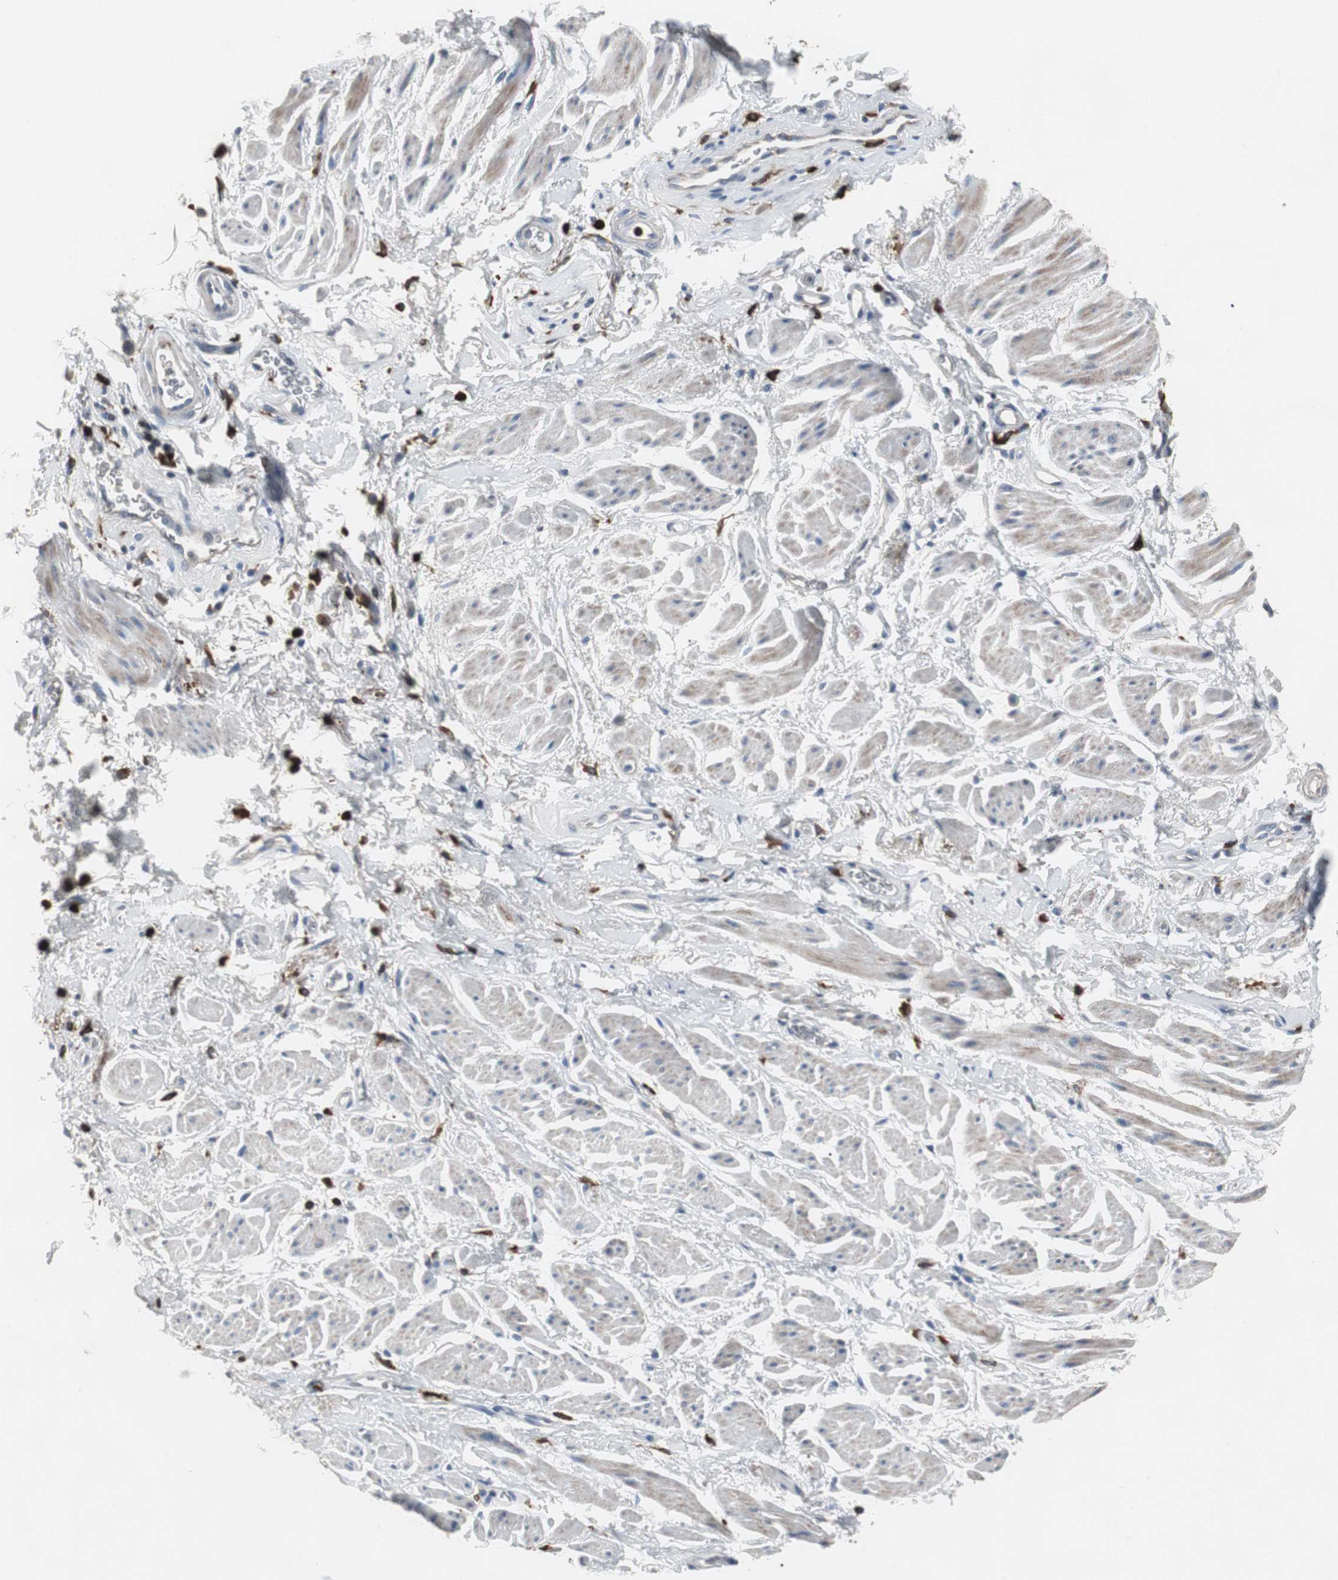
{"staining": {"intensity": "negative", "quantity": "none", "location": "none"}, "tissue": "adipose tissue", "cell_type": "Adipocytes", "image_type": "normal", "snomed": [{"axis": "morphology", "description": "Normal tissue, NOS"}, {"axis": "topography", "description": "Soft tissue"}, {"axis": "topography", "description": "Peripheral nerve tissue"}], "caption": "Immunohistochemical staining of unremarkable human adipose tissue demonstrates no significant expression in adipocytes. (DAB immunohistochemistry, high magnification).", "gene": "NCF2", "patient": {"sex": "female", "age": 71}}